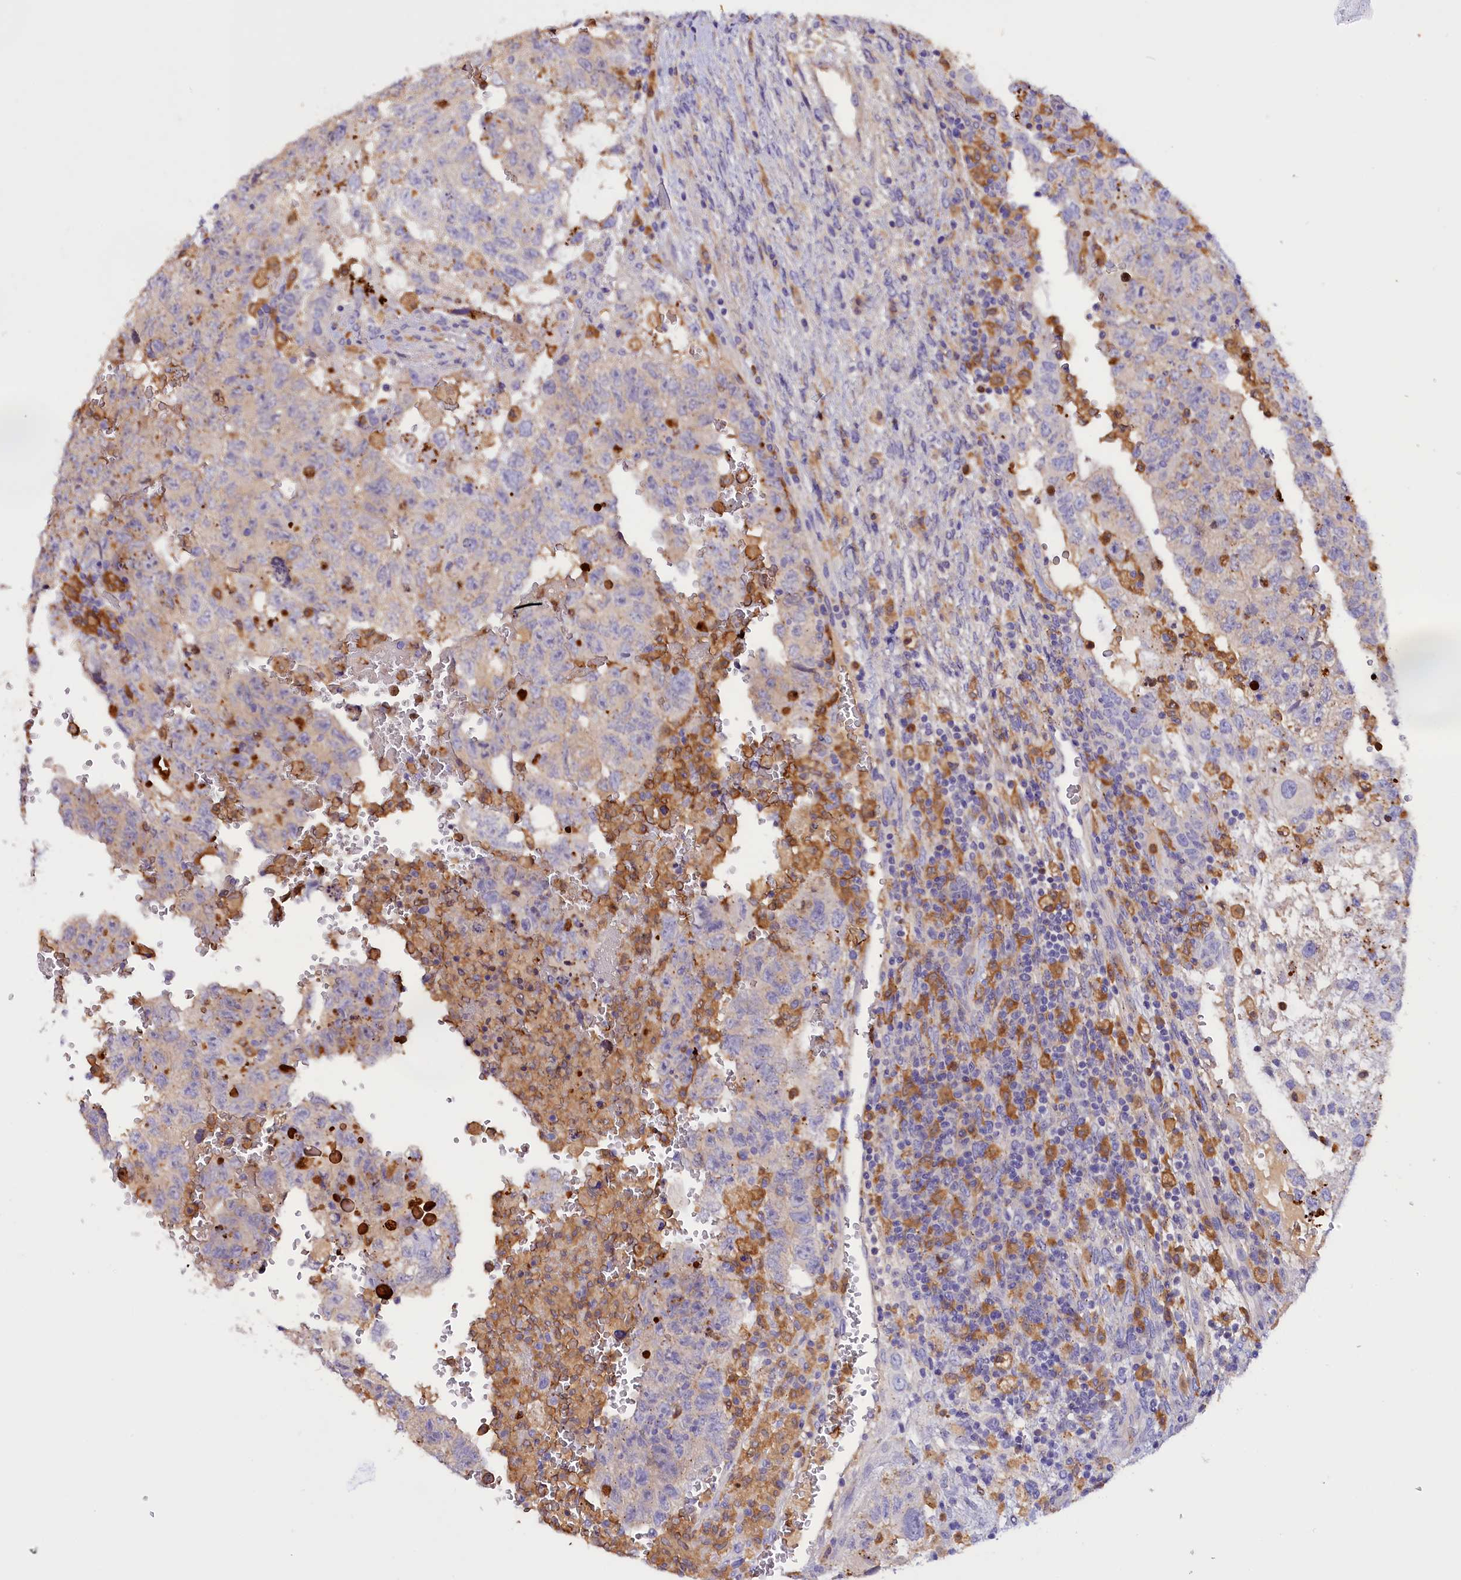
{"staining": {"intensity": "negative", "quantity": "none", "location": "none"}, "tissue": "testis cancer", "cell_type": "Tumor cells", "image_type": "cancer", "snomed": [{"axis": "morphology", "description": "Carcinoma, Embryonal, NOS"}, {"axis": "topography", "description": "Testis"}], "caption": "Immunohistochemical staining of testis embryonal carcinoma displays no significant staining in tumor cells. The staining was performed using DAB (3,3'-diaminobenzidine) to visualize the protein expression in brown, while the nuclei were stained in blue with hematoxylin (Magnification: 20x).", "gene": "FAM149B1", "patient": {"sex": "male", "age": 36}}